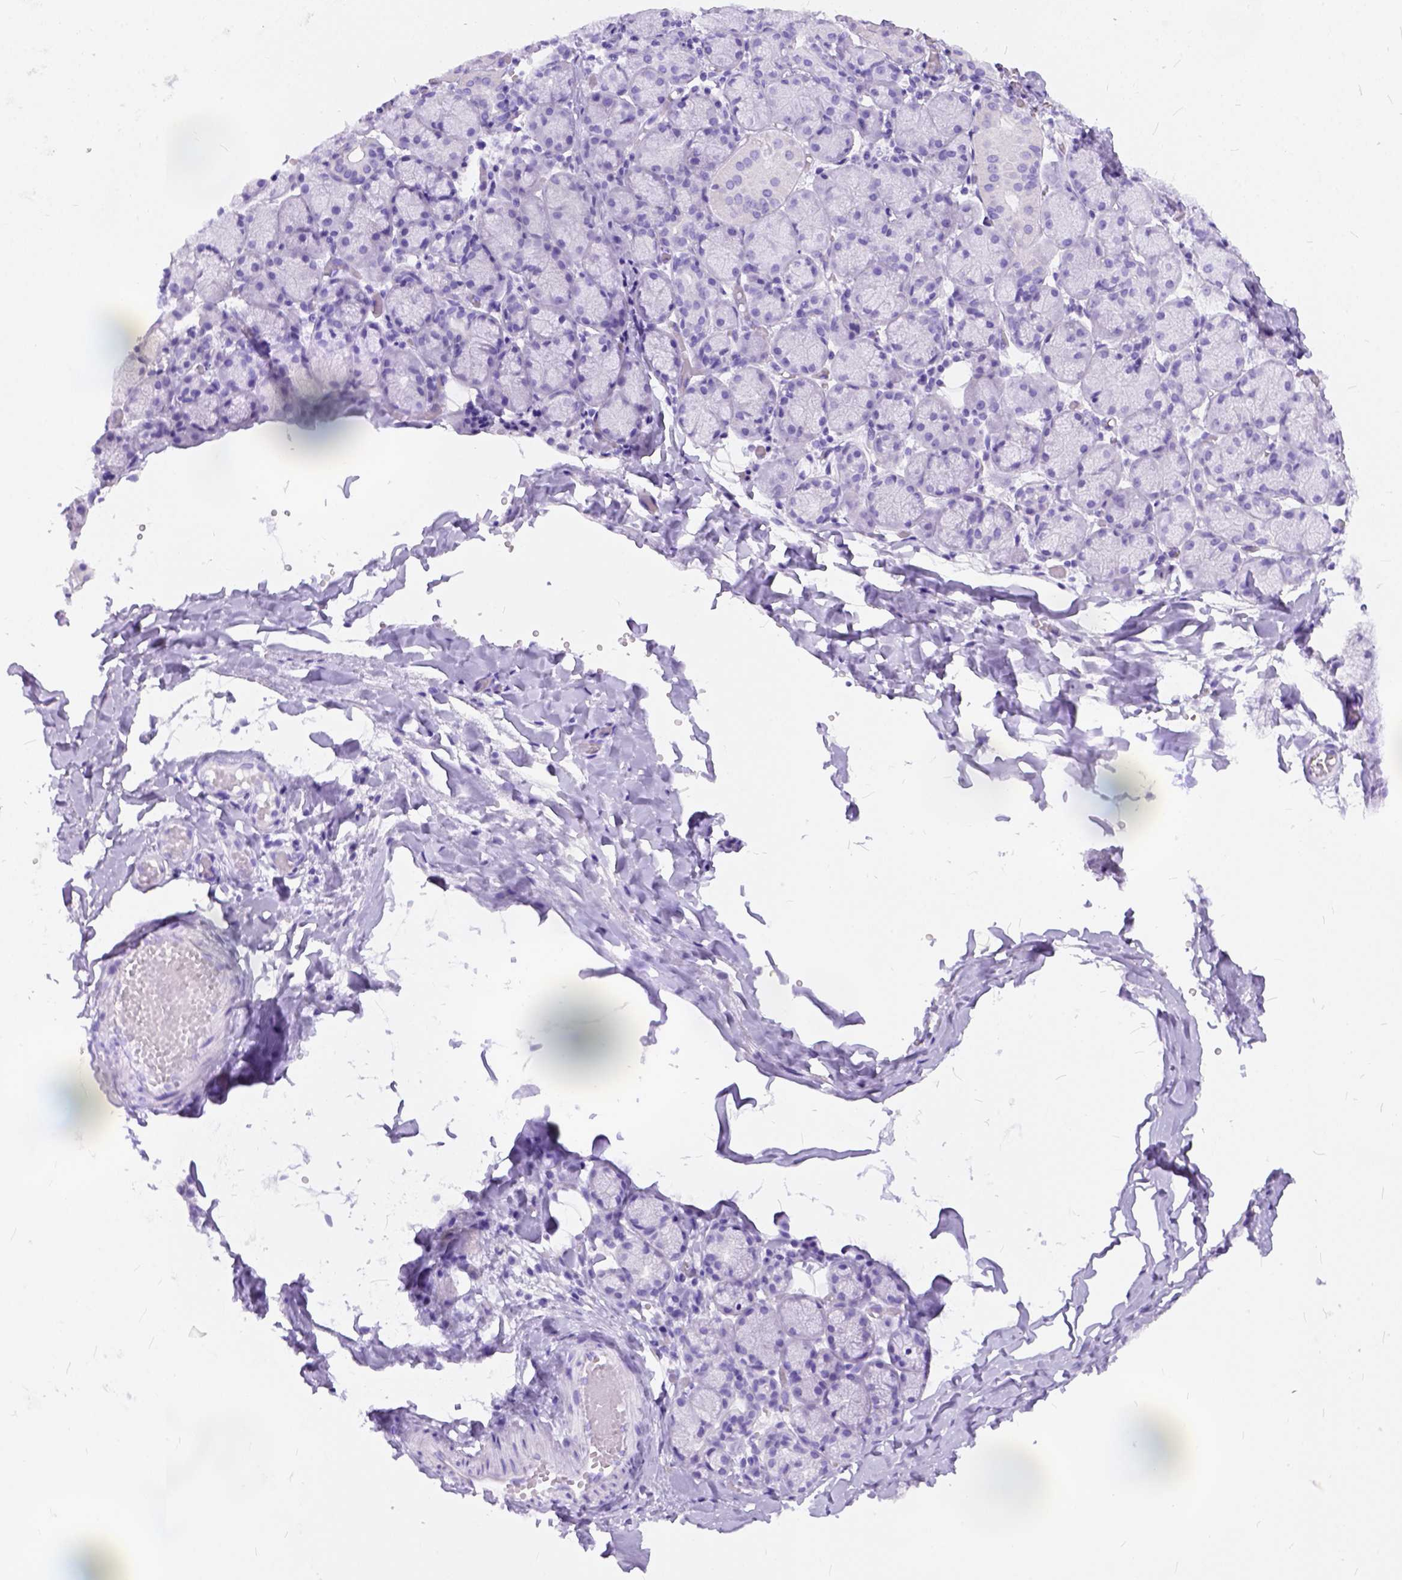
{"staining": {"intensity": "negative", "quantity": "none", "location": "none"}, "tissue": "salivary gland", "cell_type": "Glandular cells", "image_type": "normal", "snomed": [{"axis": "morphology", "description": "Normal tissue, NOS"}, {"axis": "topography", "description": "Salivary gland"}, {"axis": "topography", "description": "Peripheral nerve tissue"}], "caption": "The immunohistochemistry photomicrograph has no significant positivity in glandular cells of salivary gland. Nuclei are stained in blue.", "gene": "C1QTNF3", "patient": {"sex": "female", "age": 24}}